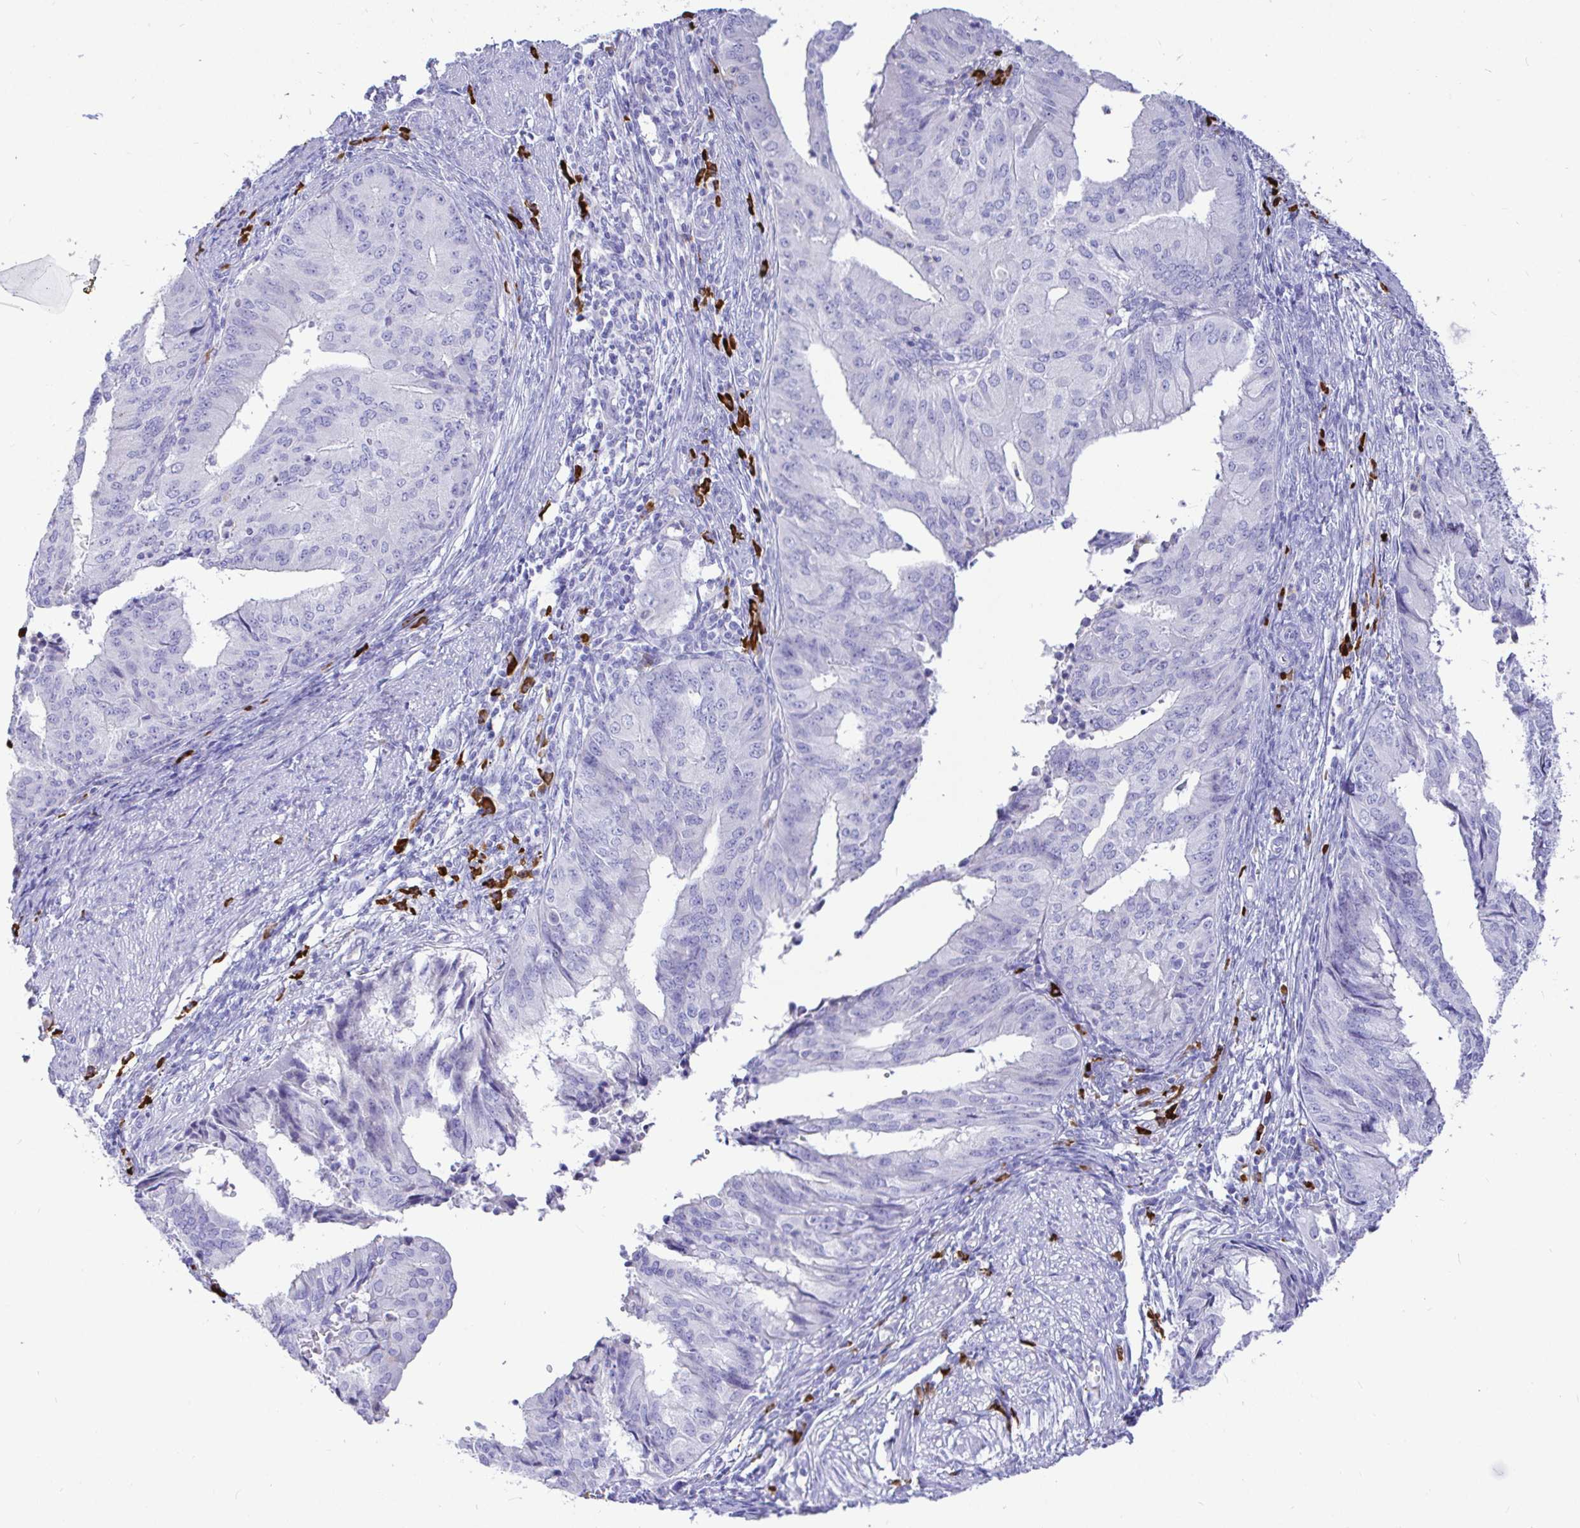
{"staining": {"intensity": "negative", "quantity": "none", "location": "none"}, "tissue": "endometrial cancer", "cell_type": "Tumor cells", "image_type": "cancer", "snomed": [{"axis": "morphology", "description": "Adenocarcinoma, NOS"}, {"axis": "topography", "description": "Endometrium"}], "caption": "A high-resolution histopathology image shows IHC staining of endometrial adenocarcinoma, which shows no significant staining in tumor cells. (Brightfield microscopy of DAB (3,3'-diaminobenzidine) immunohistochemistry at high magnification).", "gene": "CCDC62", "patient": {"sex": "female", "age": 50}}